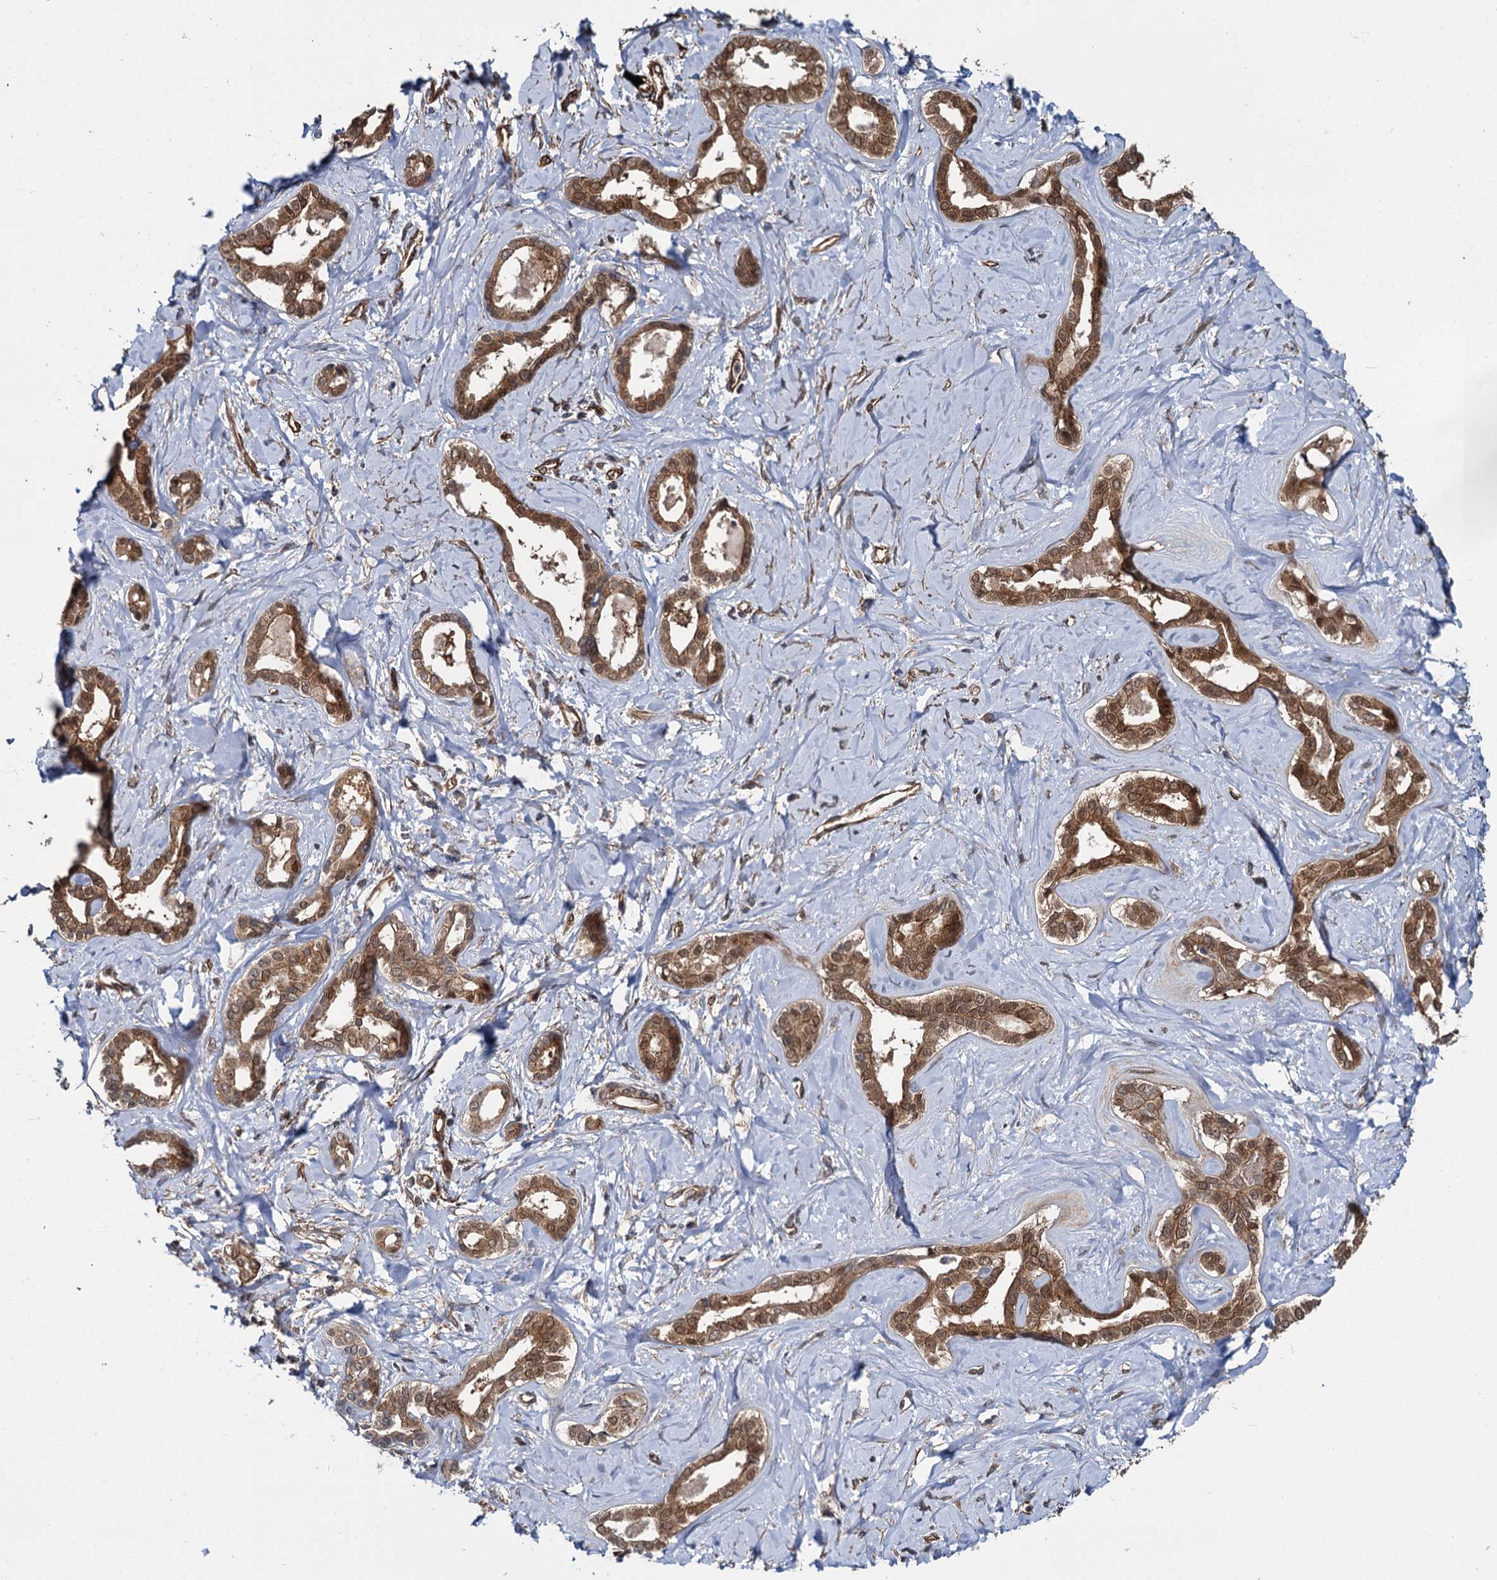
{"staining": {"intensity": "moderate", "quantity": ">75%", "location": "cytoplasmic/membranous,nuclear"}, "tissue": "liver cancer", "cell_type": "Tumor cells", "image_type": "cancer", "snomed": [{"axis": "morphology", "description": "Cholangiocarcinoma"}, {"axis": "topography", "description": "Liver"}], "caption": "Human cholangiocarcinoma (liver) stained for a protein (brown) demonstrates moderate cytoplasmic/membranous and nuclear positive staining in approximately >75% of tumor cells.", "gene": "ZFYVE19", "patient": {"sex": "female", "age": 77}}